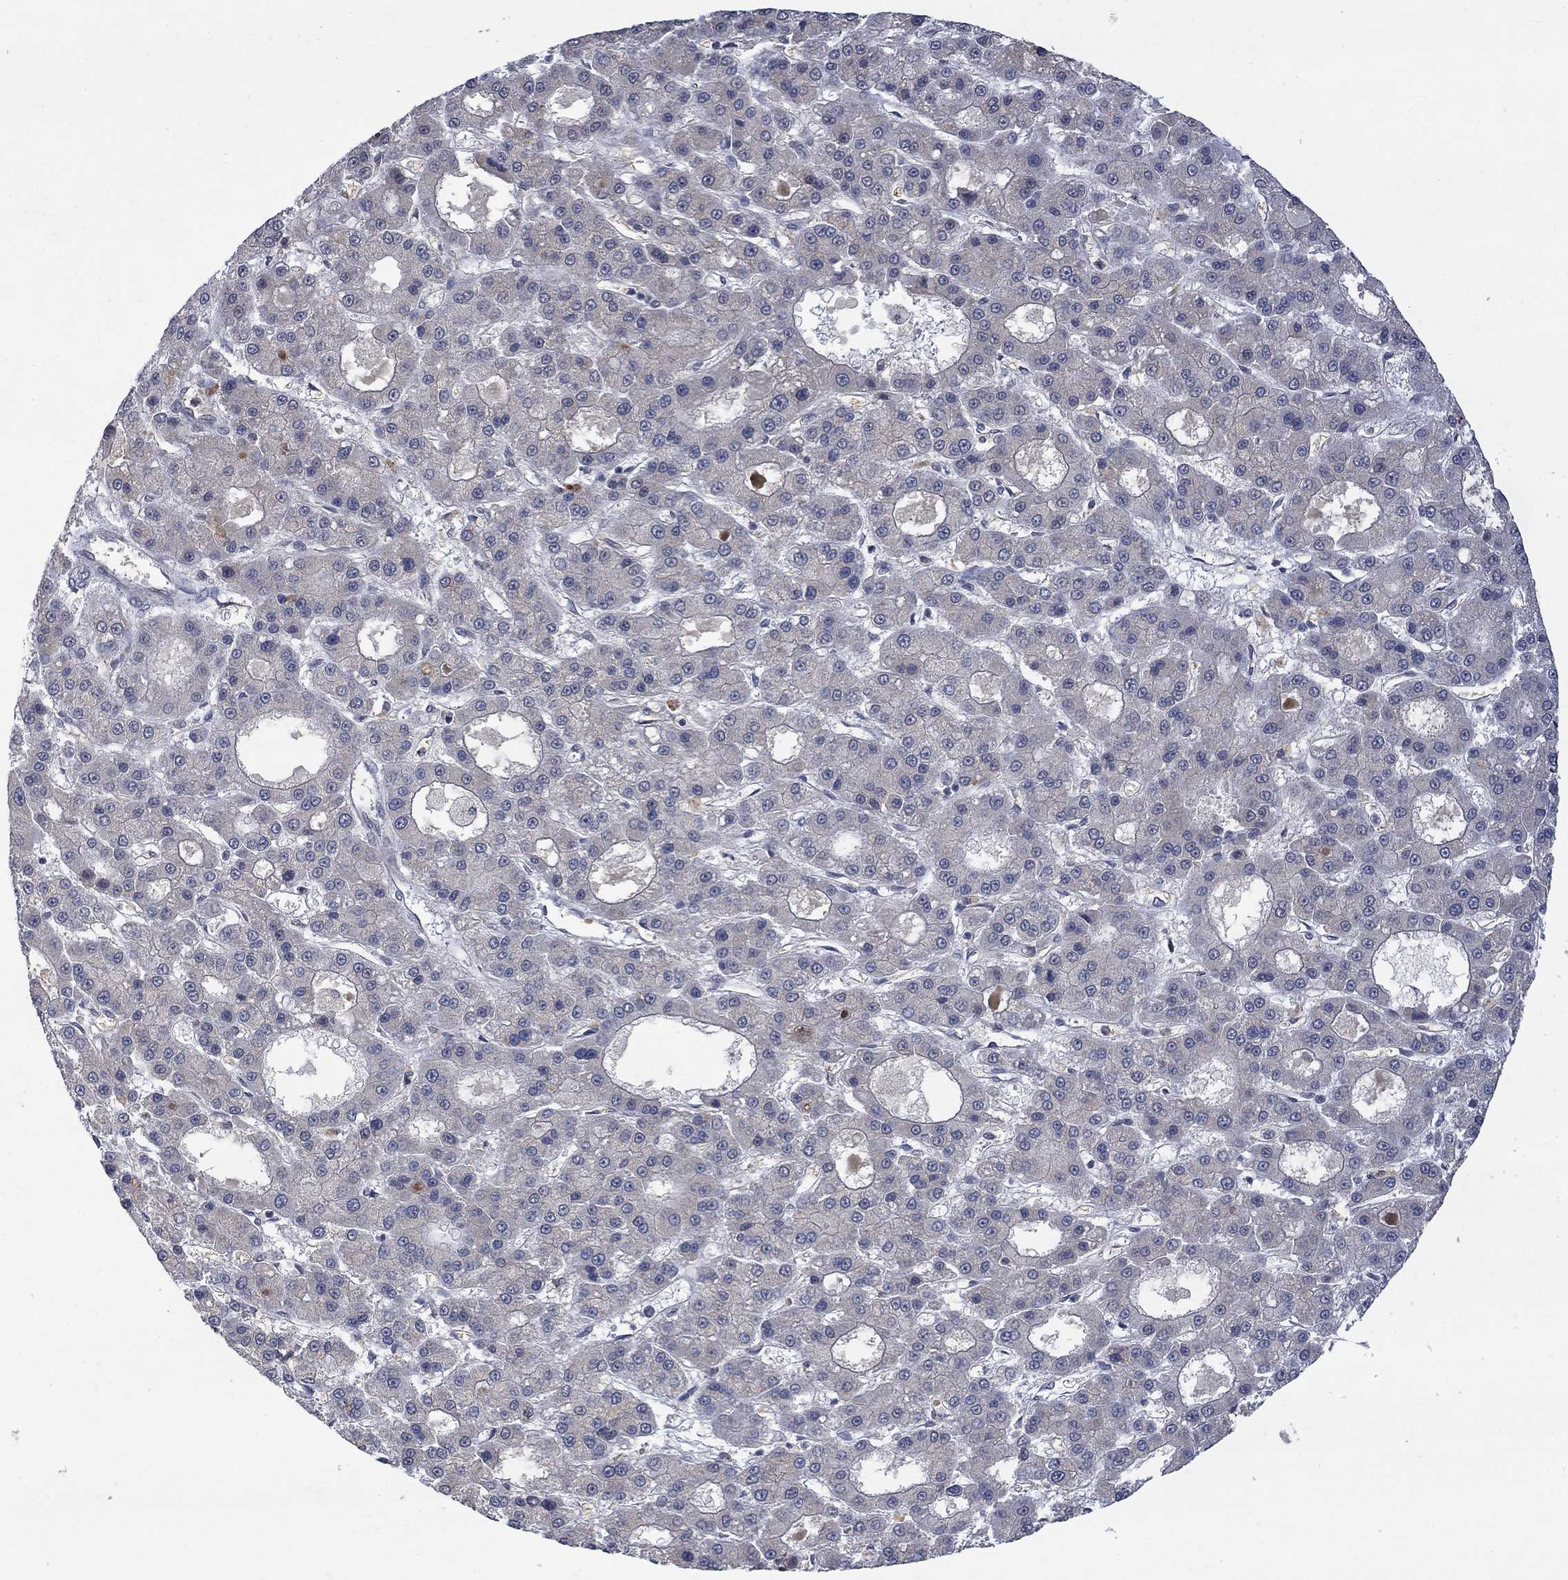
{"staining": {"intensity": "negative", "quantity": "none", "location": "none"}, "tissue": "liver cancer", "cell_type": "Tumor cells", "image_type": "cancer", "snomed": [{"axis": "morphology", "description": "Carcinoma, Hepatocellular, NOS"}, {"axis": "topography", "description": "Liver"}], "caption": "Histopathology image shows no significant protein positivity in tumor cells of liver cancer.", "gene": "GRIN2D", "patient": {"sex": "male", "age": 70}}